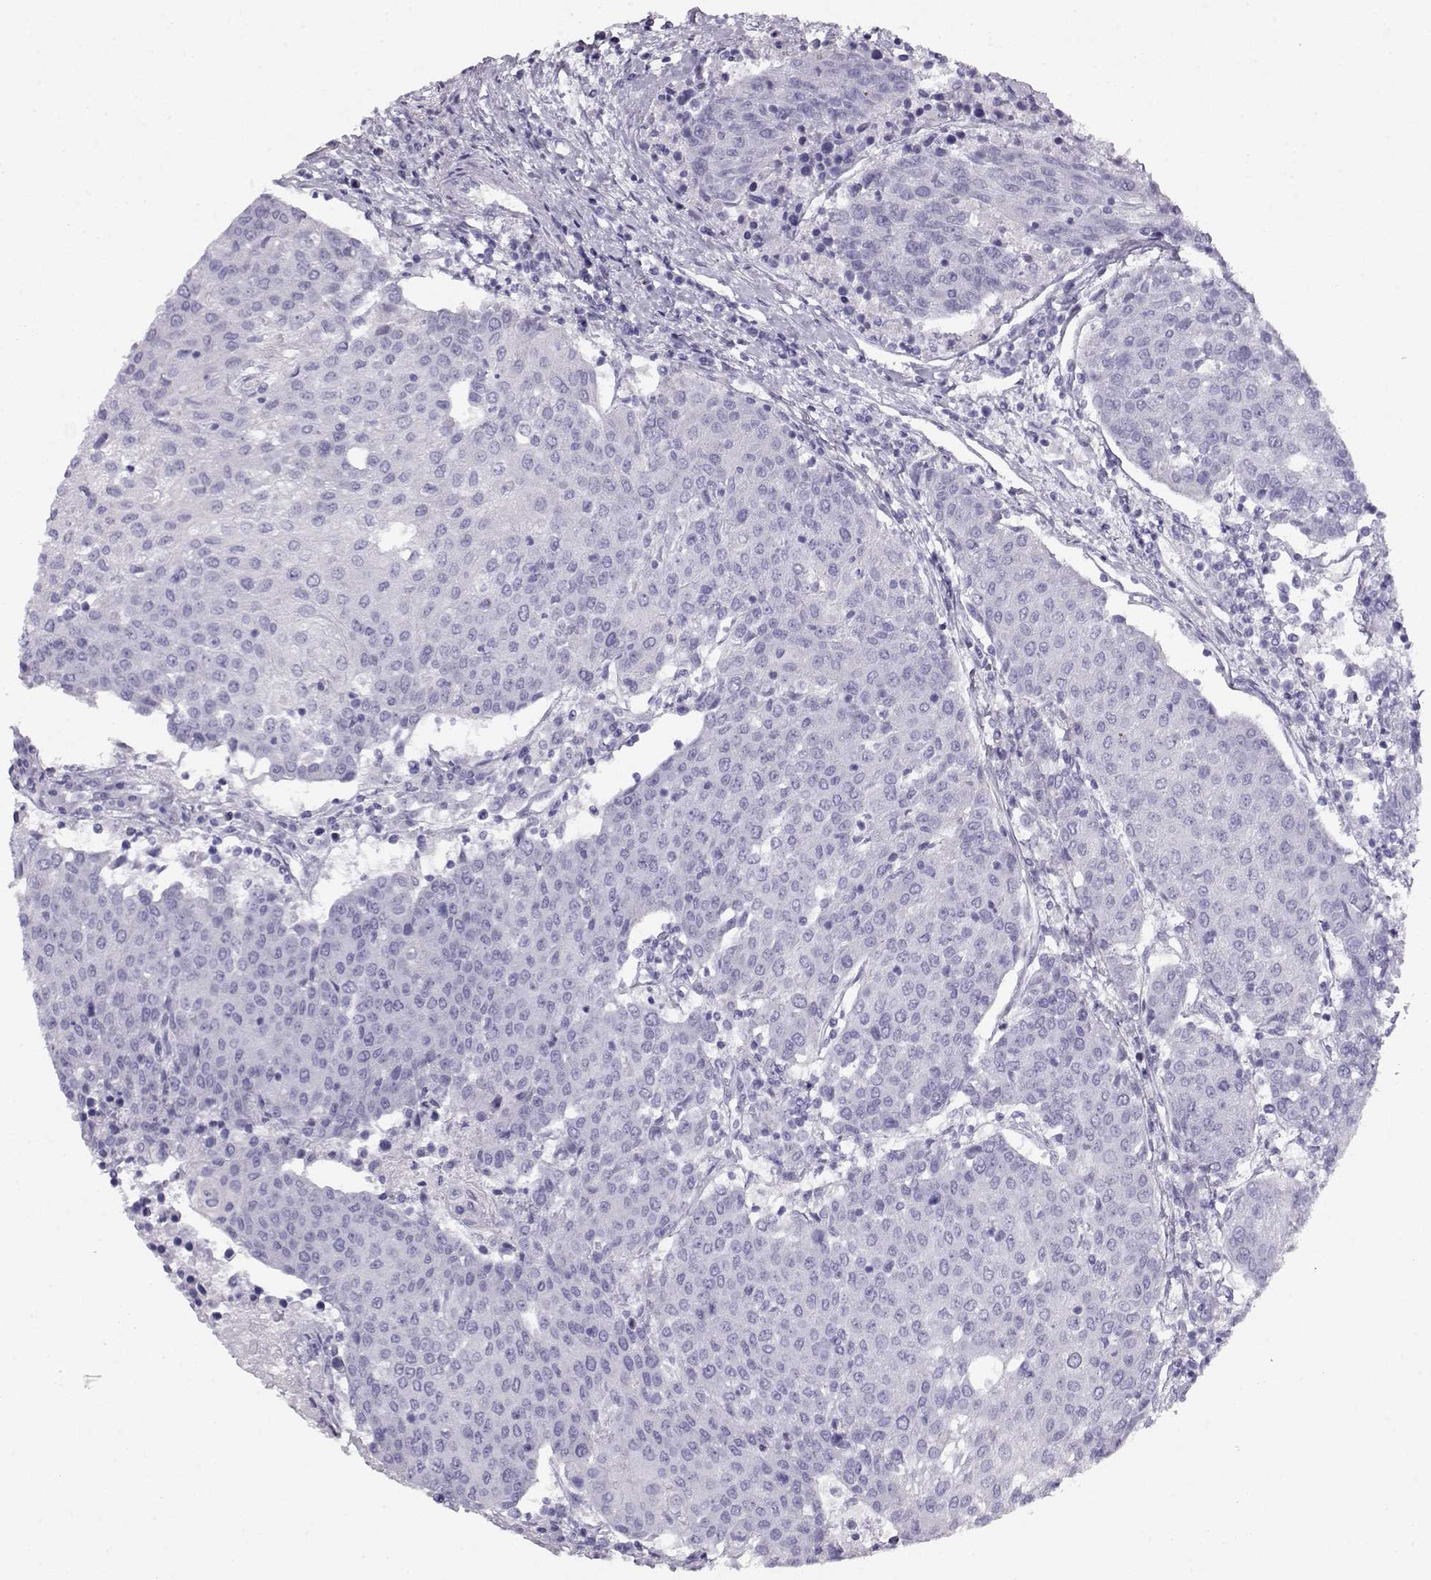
{"staining": {"intensity": "negative", "quantity": "none", "location": "none"}, "tissue": "urothelial cancer", "cell_type": "Tumor cells", "image_type": "cancer", "snomed": [{"axis": "morphology", "description": "Urothelial carcinoma, High grade"}, {"axis": "topography", "description": "Urinary bladder"}], "caption": "Urothelial carcinoma (high-grade) was stained to show a protein in brown. There is no significant expression in tumor cells.", "gene": "ACTN2", "patient": {"sex": "female", "age": 85}}